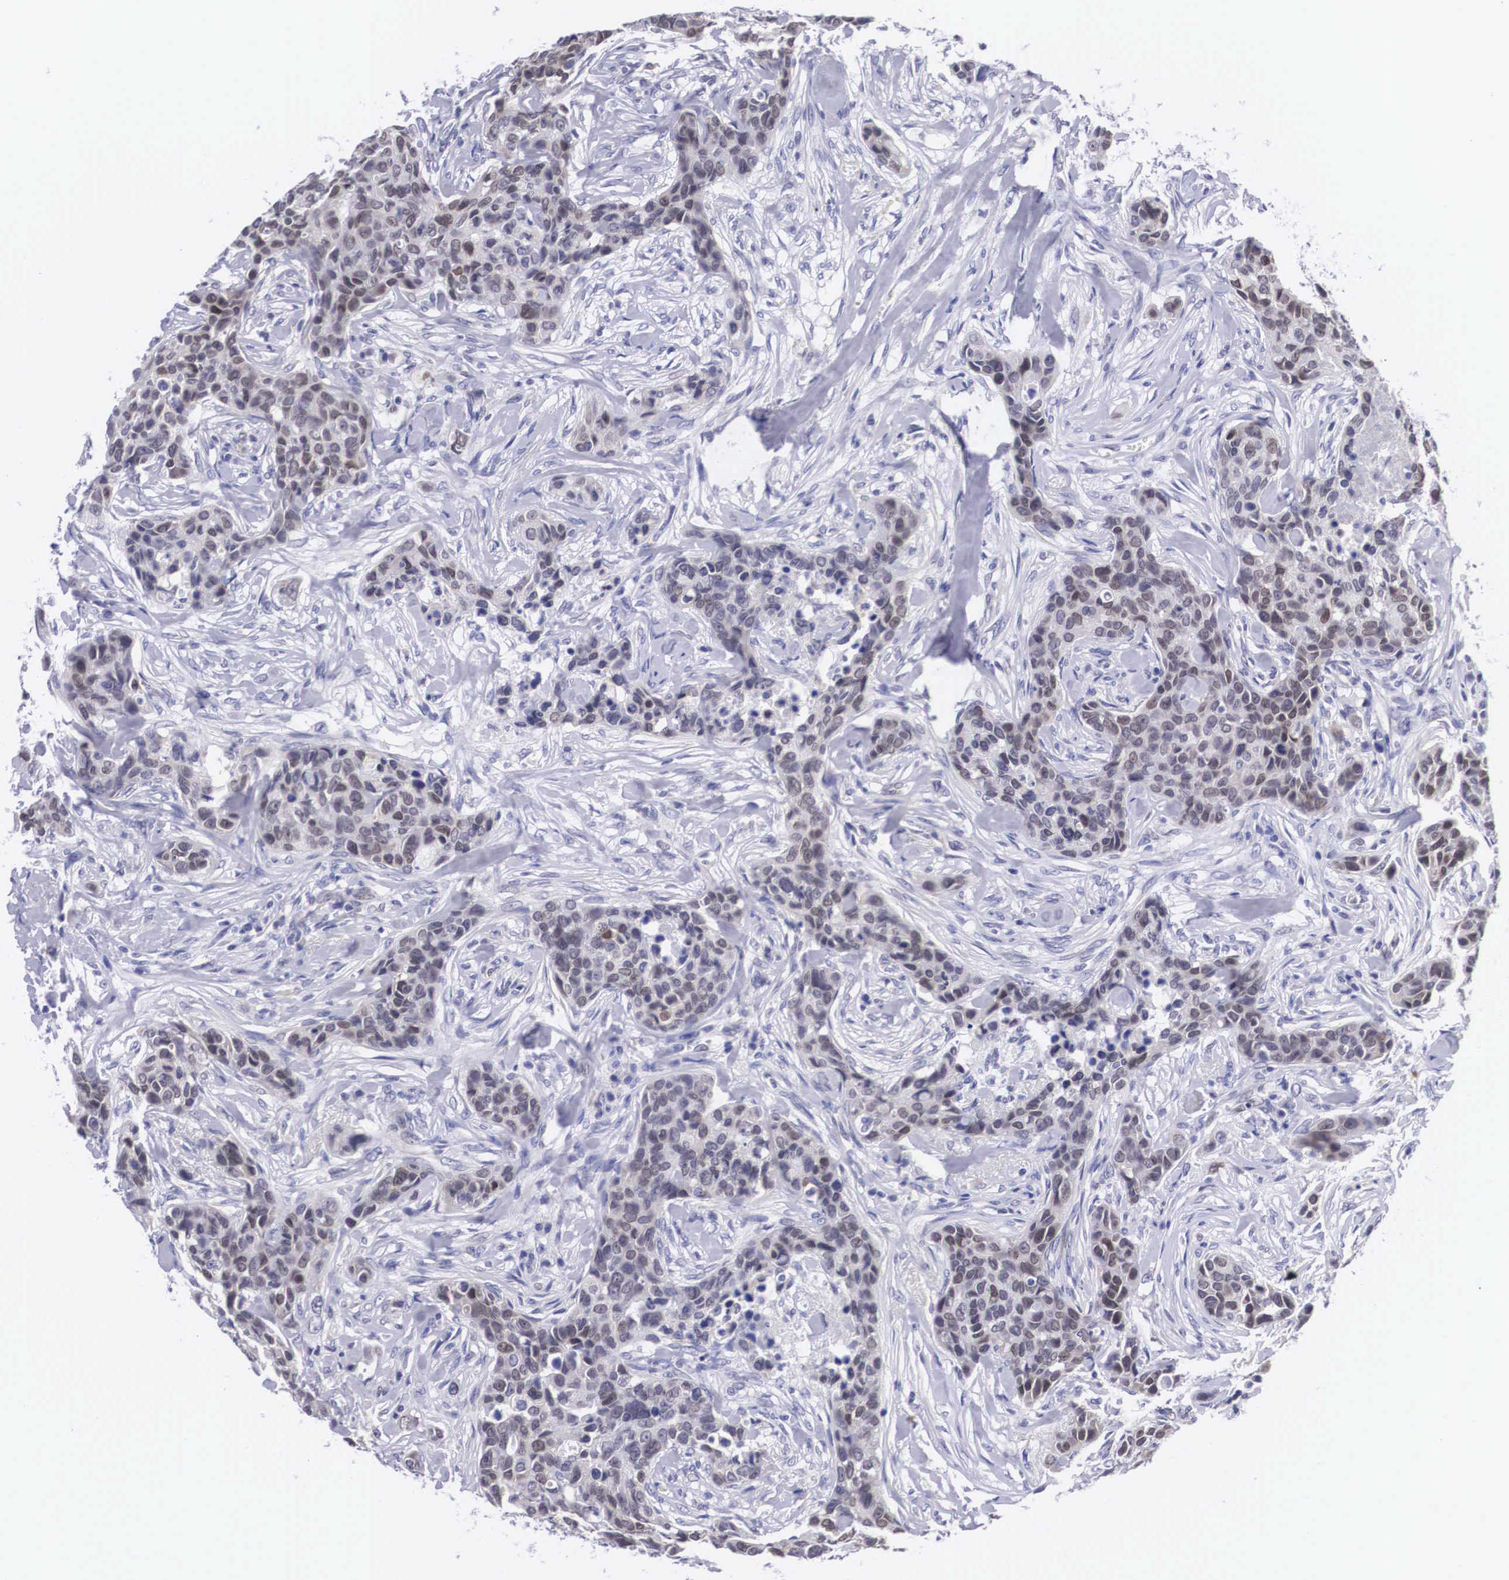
{"staining": {"intensity": "strong", "quantity": ">75%", "location": "cytoplasmic/membranous,nuclear"}, "tissue": "breast cancer", "cell_type": "Tumor cells", "image_type": "cancer", "snomed": [{"axis": "morphology", "description": "Duct carcinoma"}, {"axis": "topography", "description": "Breast"}], "caption": "An image of intraductal carcinoma (breast) stained for a protein shows strong cytoplasmic/membranous and nuclear brown staining in tumor cells.", "gene": "SOX11", "patient": {"sex": "female", "age": 91}}